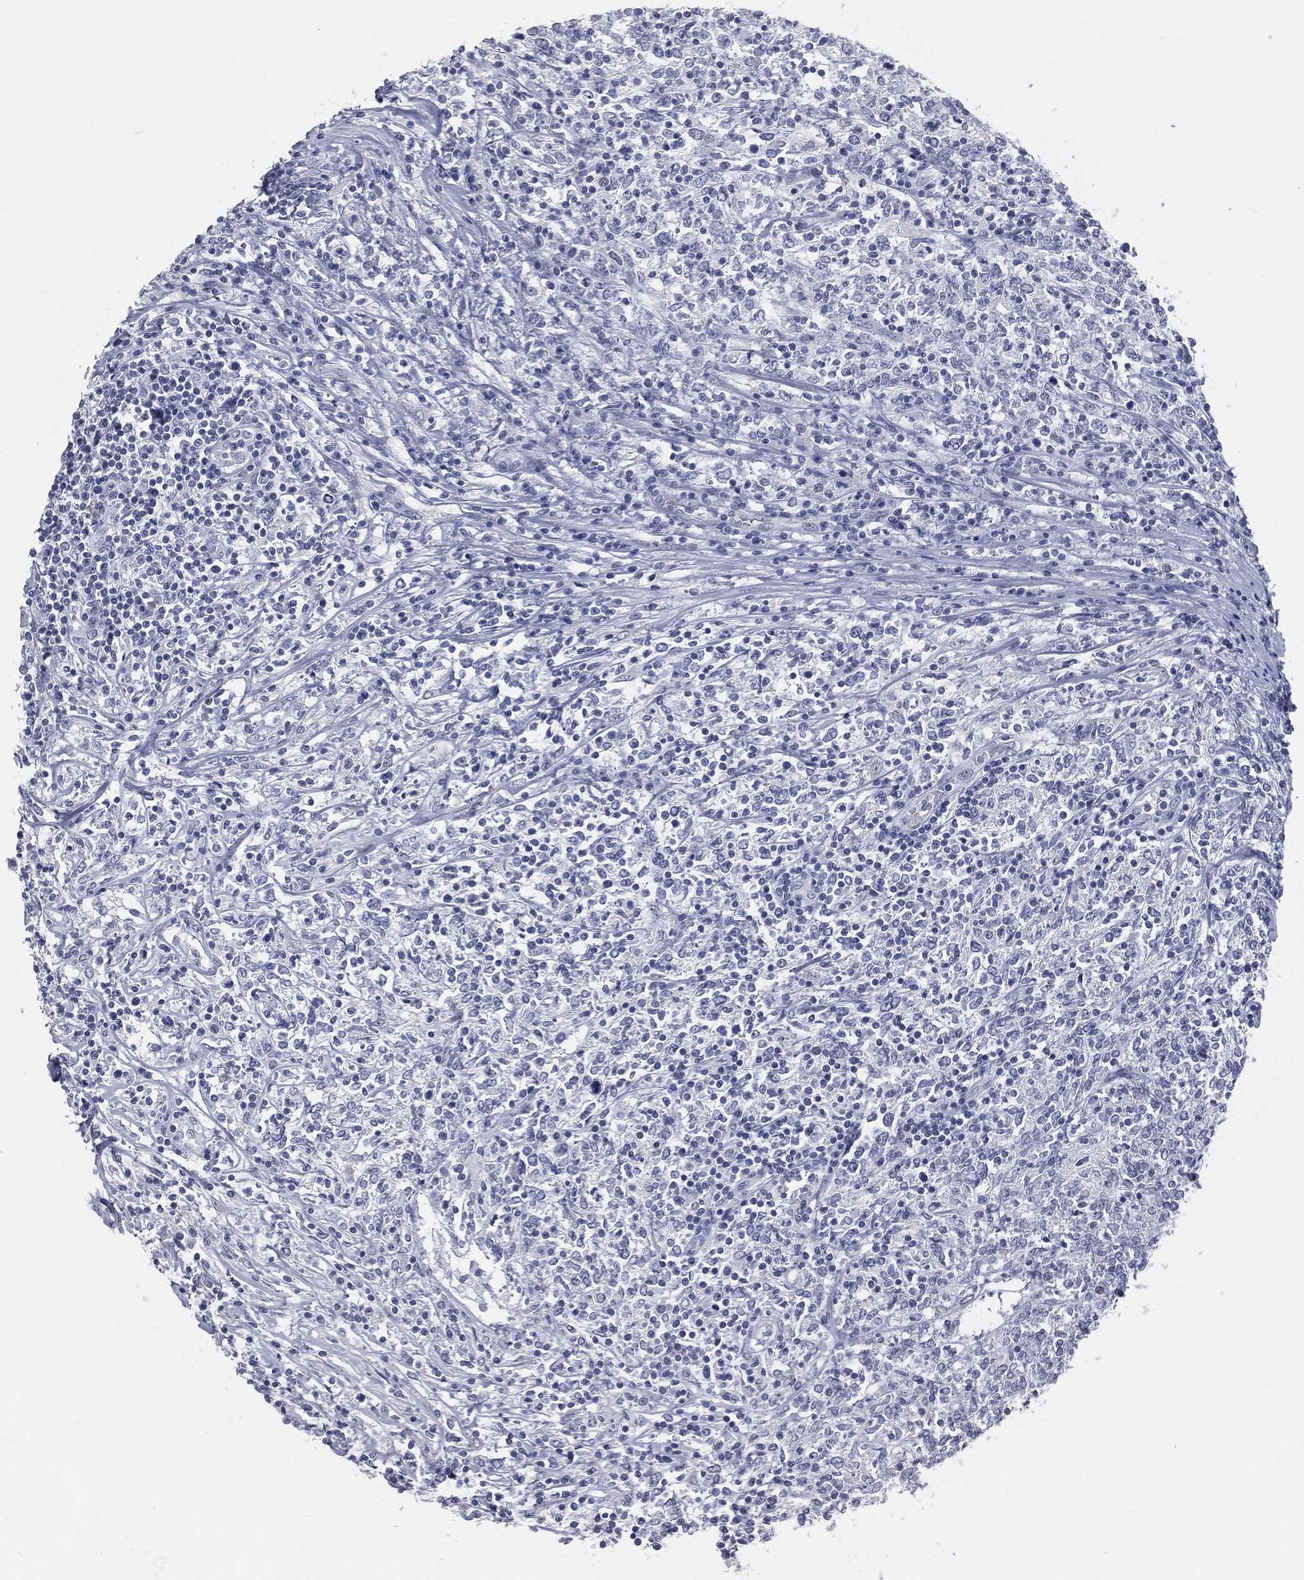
{"staining": {"intensity": "negative", "quantity": "none", "location": "none"}, "tissue": "lymphoma", "cell_type": "Tumor cells", "image_type": "cancer", "snomed": [{"axis": "morphology", "description": "Malignant lymphoma, non-Hodgkin's type, High grade"}, {"axis": "topography", "description": "Lymph node"}], "caption": "High magnification brightfield microscopy of lymphoma stained with DAB (brown) and counterstained with hematoxylin (blue): tumor cells show no significant expression.", "gene": "PRAME", "patient": {"sex": "female", "age": 84}}